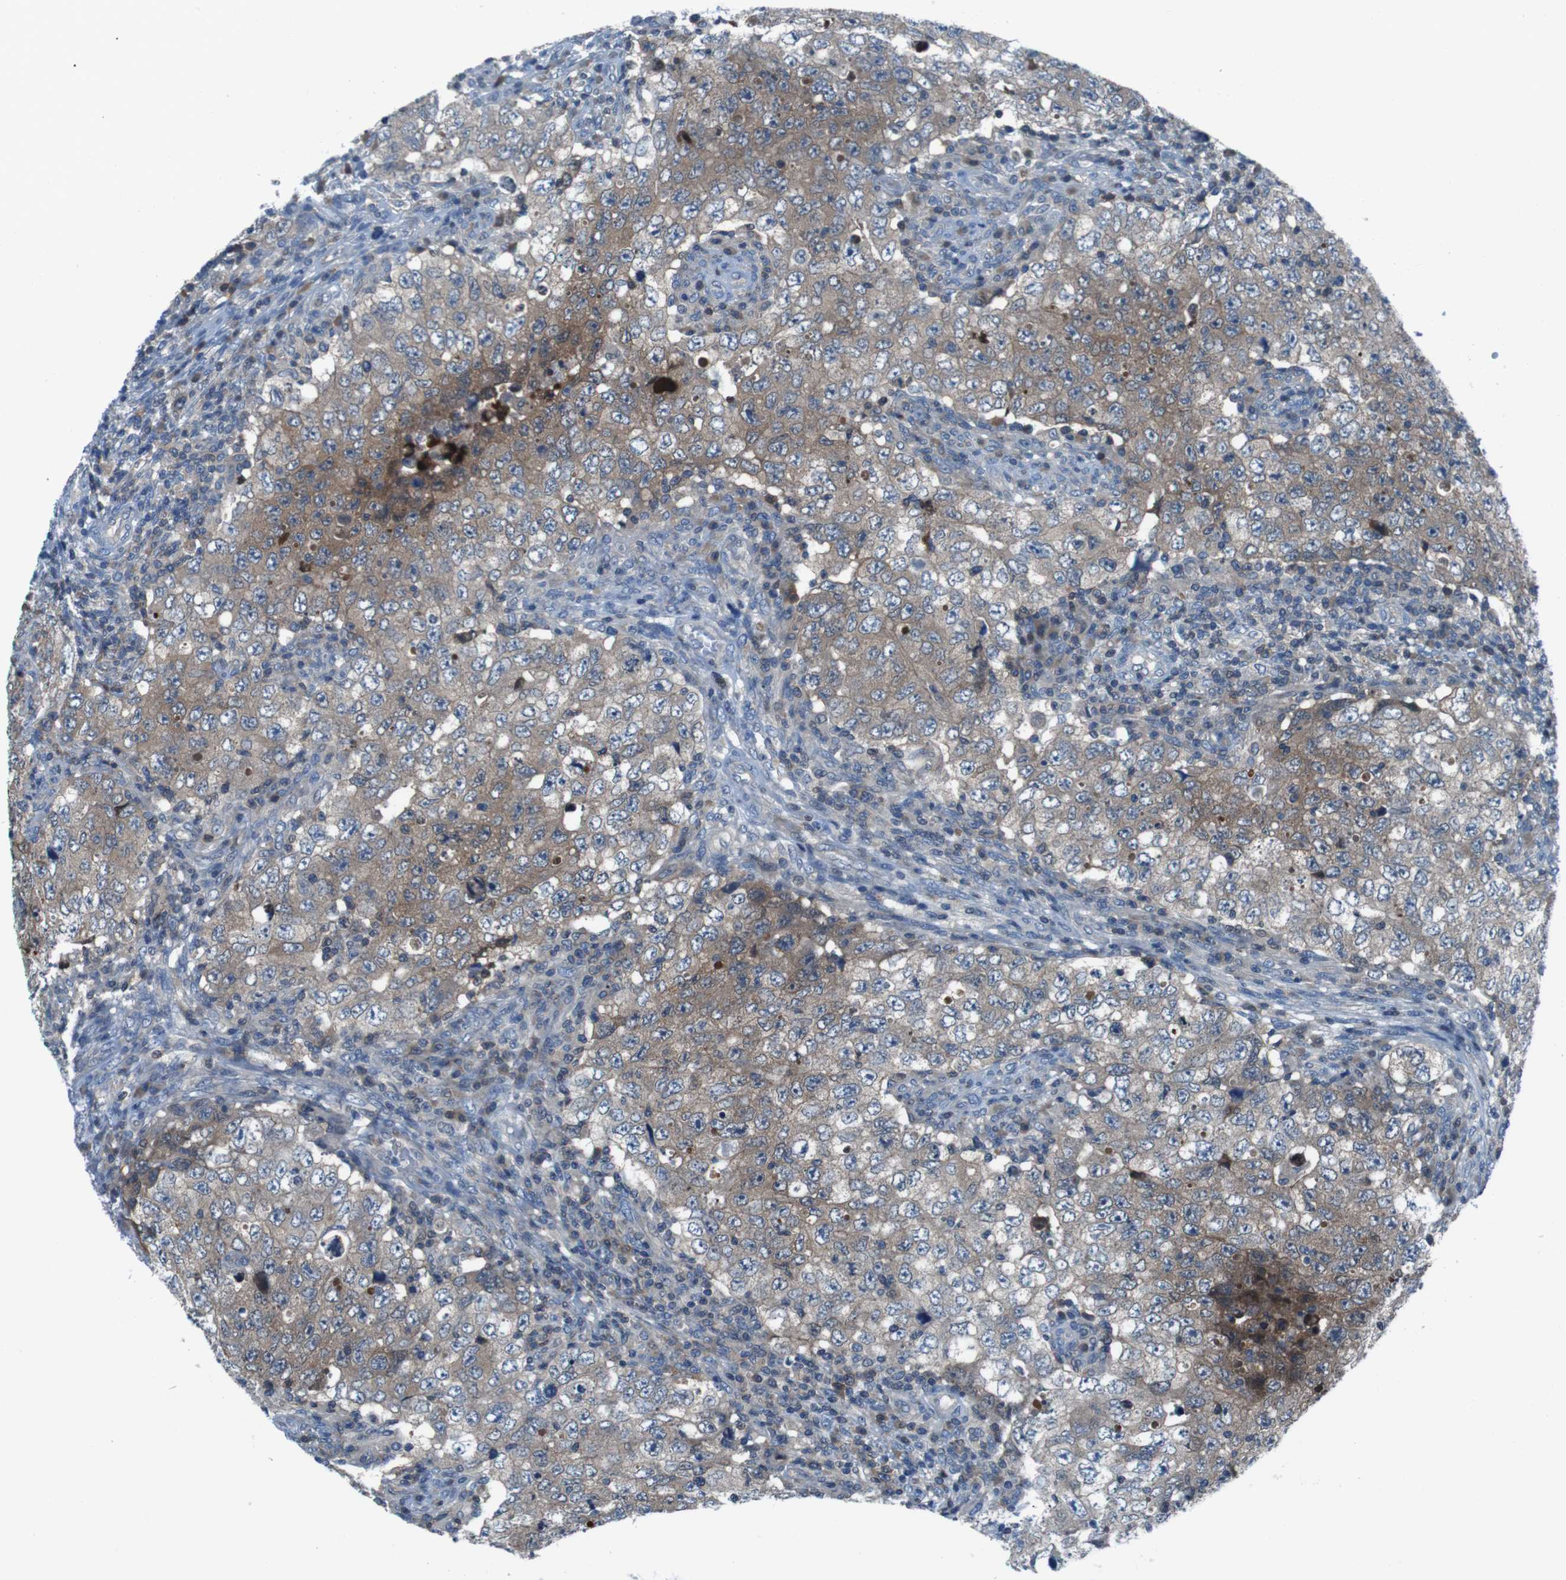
{"staining": {"intensity": "moderate", "quantity": "25%-75%", "location": "cytoplasmic/membranous"}, "tissue": "testis cancer", "cell_type": "Tumor cells", "image_type": "cancer", "snomed": [{"axis": "morphology", "description": "Carcinoma, Embryonal, NOS"}, {"axis": "topography", "description": "Testis"}], "caption": "A brown stain highlights moderate cytoplasmic/membranous positivity of a protein in human embryonal carcinoma (testis) tumor cells. (DAB IHC with brightfield microscopy, high magnification).", "gene": "NANOS2", "patient": {"sex": "male", "age": 26}}